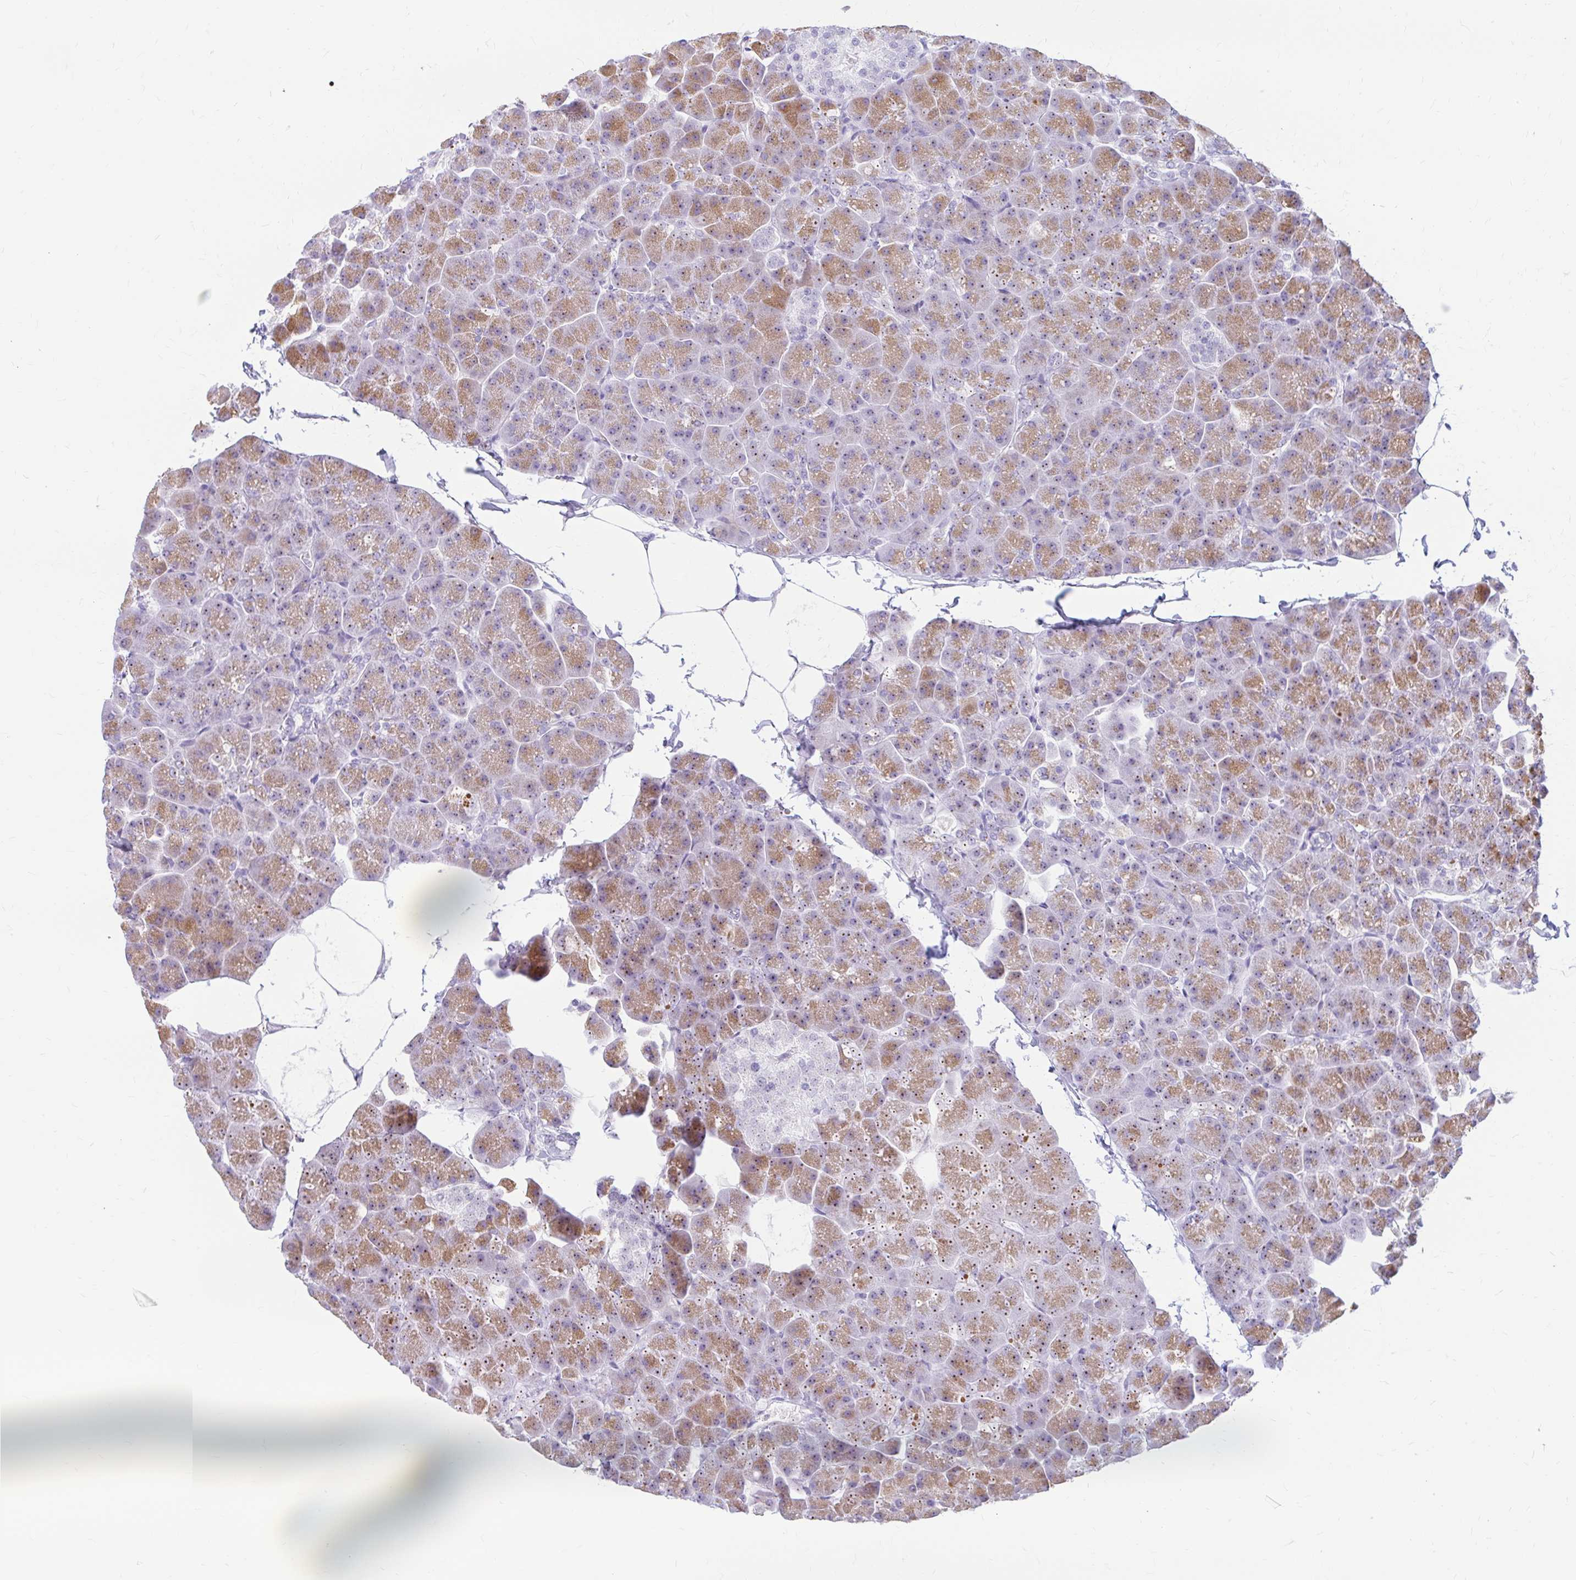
{"staining": {"intensity": "moderate", "quantity": "25%-75%", "location": "cytoplasmic/membranous,nuclear"}, "tissue": "pancreas", "cell_type": "Exocrine glandular cells", "image_type": "normal", "snomed": [{"axis": "morphology", "description": "Normal tissue, NOS"}, {"axis": "topography", "description": "Pancreas"}], "caption": "Moderate cytoplasmic/membranous,nuclear staining for a protein is appreciated in about 25%-75% of exocrine glandular cells of benign pancreas using immunohistochemistry.", "gene": "FTSJ3", "patient": {"sex": "male", "age": 35}}